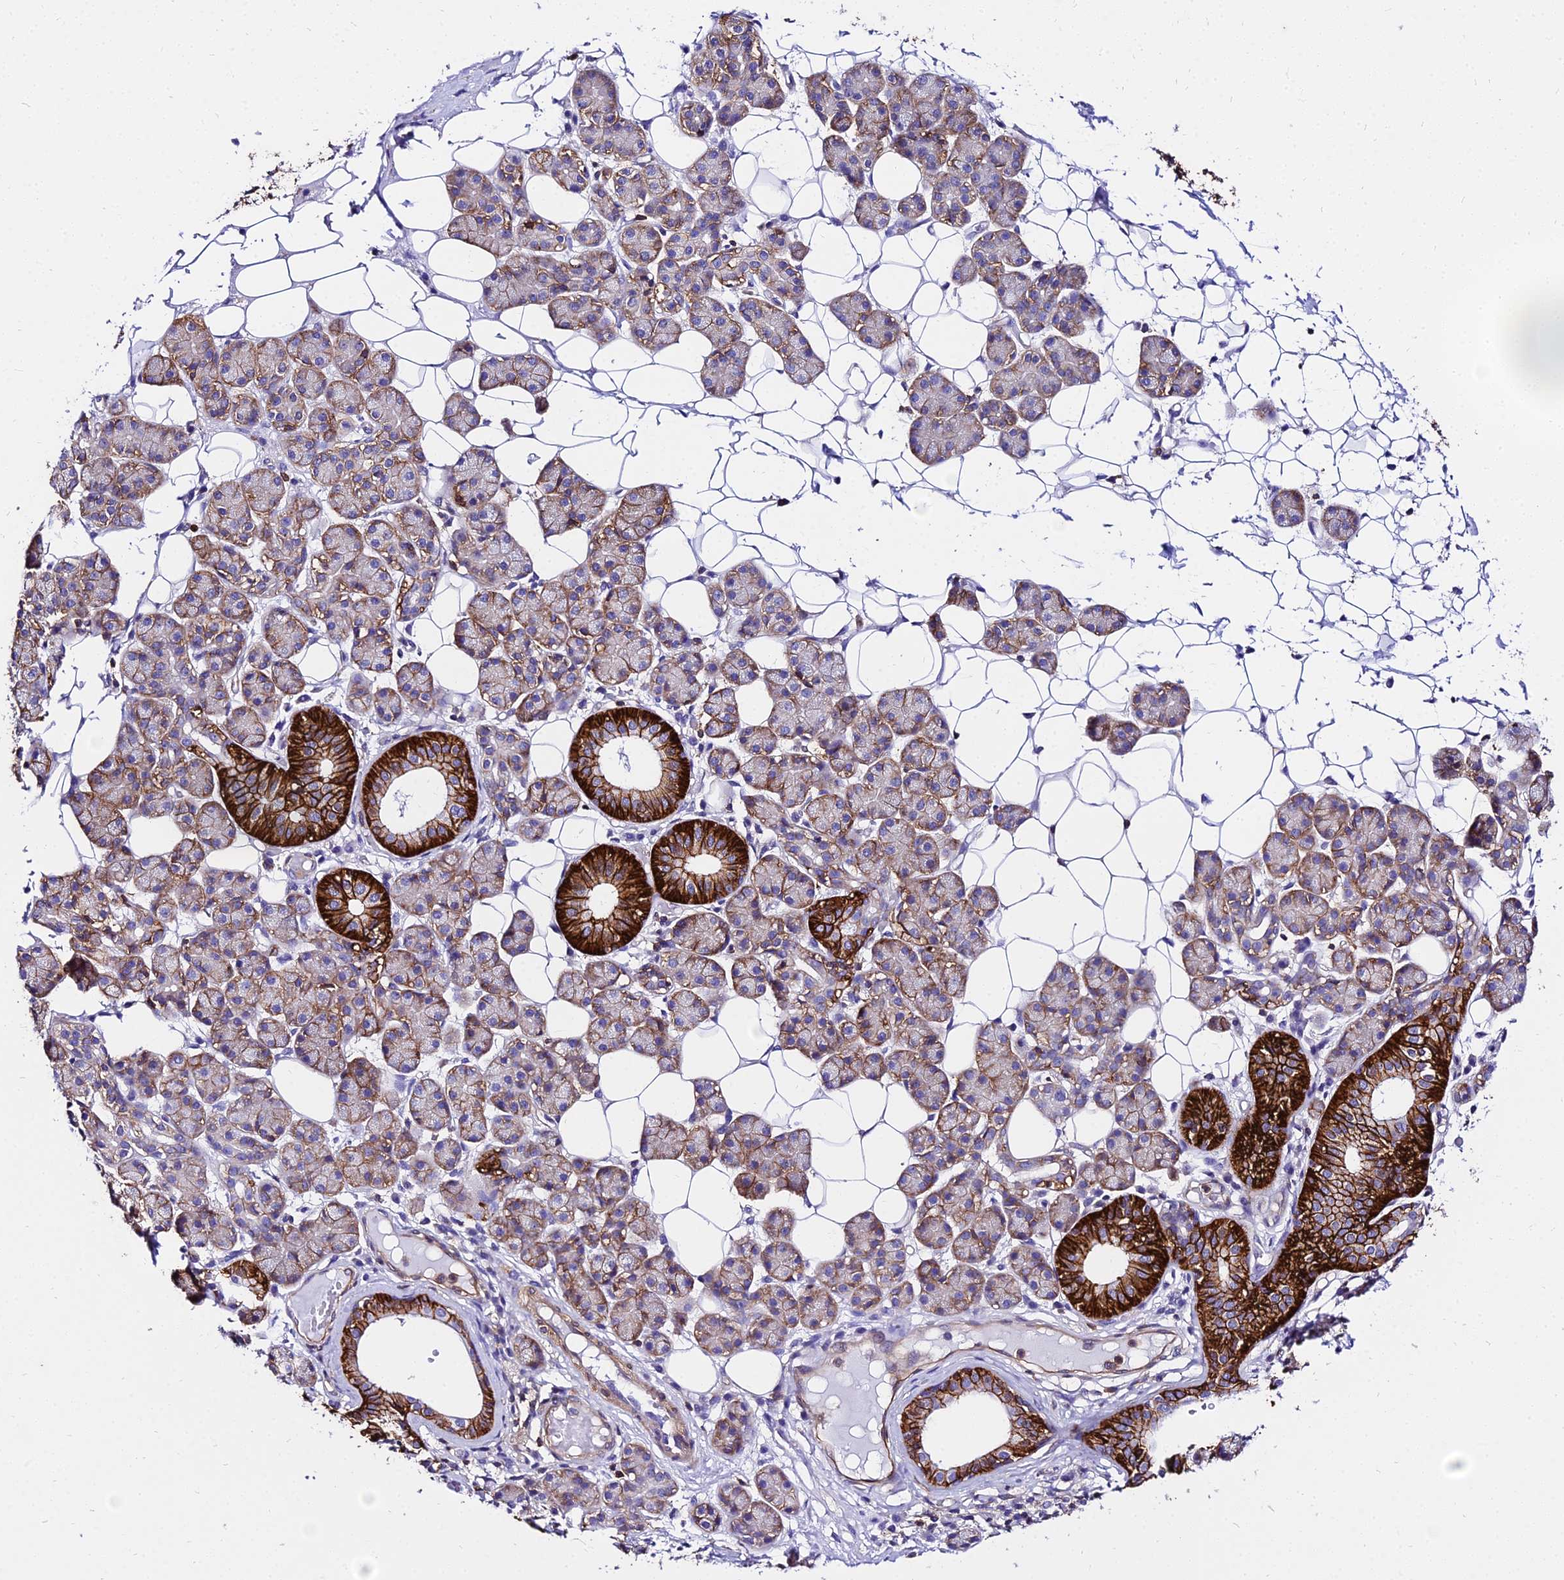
{"staining": {"intensity": "strong", "quantity": "25%-75%", "location": "cytoplasmic/membranous"}, "tissue": "salivary gland", "cell_type": "Glandular cells", "image_type": "normal", "snomed": [{"axis": "morphology", "description": "Normal tissue, NOS"}, {"axis": "topography", "description": "Salivary gland"}], "caption": "Immunohistochemistry micrograph of benign salivary gland: salivary gland stained using IHC exhibits high levels of strong protein expression localized specifically in the cytoplasmic/membranous of glandular cells, appearing as a cytoplasmic/membranous brown color.", "gene": "CSRP1", "patient": {"sex": "female", "age": 33}}